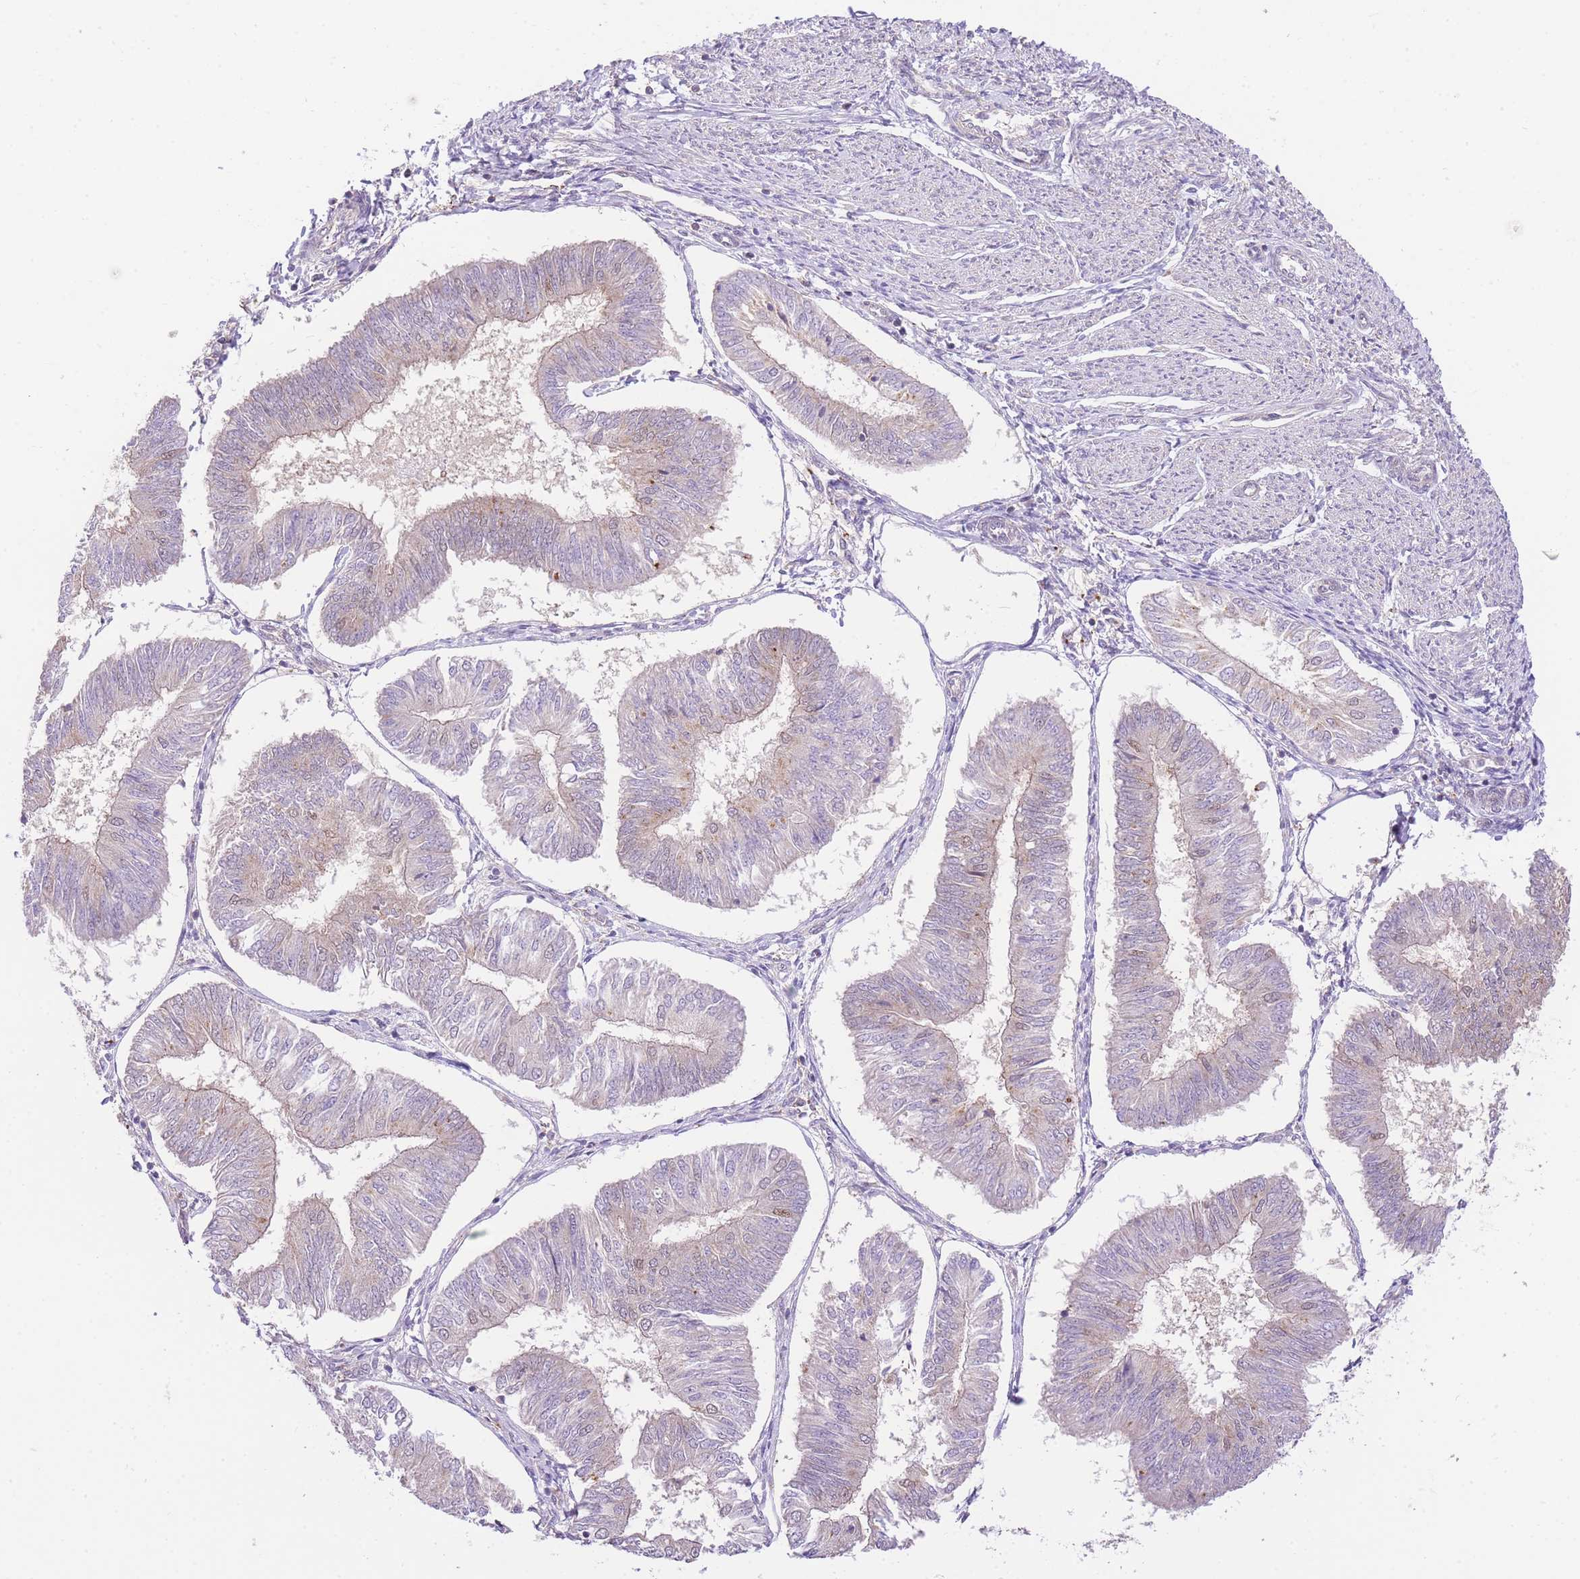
{"staining": {"intensity": "weak", "quantity": "<25%", "location": "nuclear"}, "tissue": "endometrial cancer", "cell_type": "Tumor cells", "image_type": "cancer", "snomed": [{"axis": "morphology", "description": "Adenocarcinoma, NOS"}, {"axis": "topography", "description": "Endometrium"}], "caption": "Tumor cells show no significant staining in adenocarcinoma (endometrial).", "gene": "UBXN7", "patient": {"sex": "female", "age": 58}}